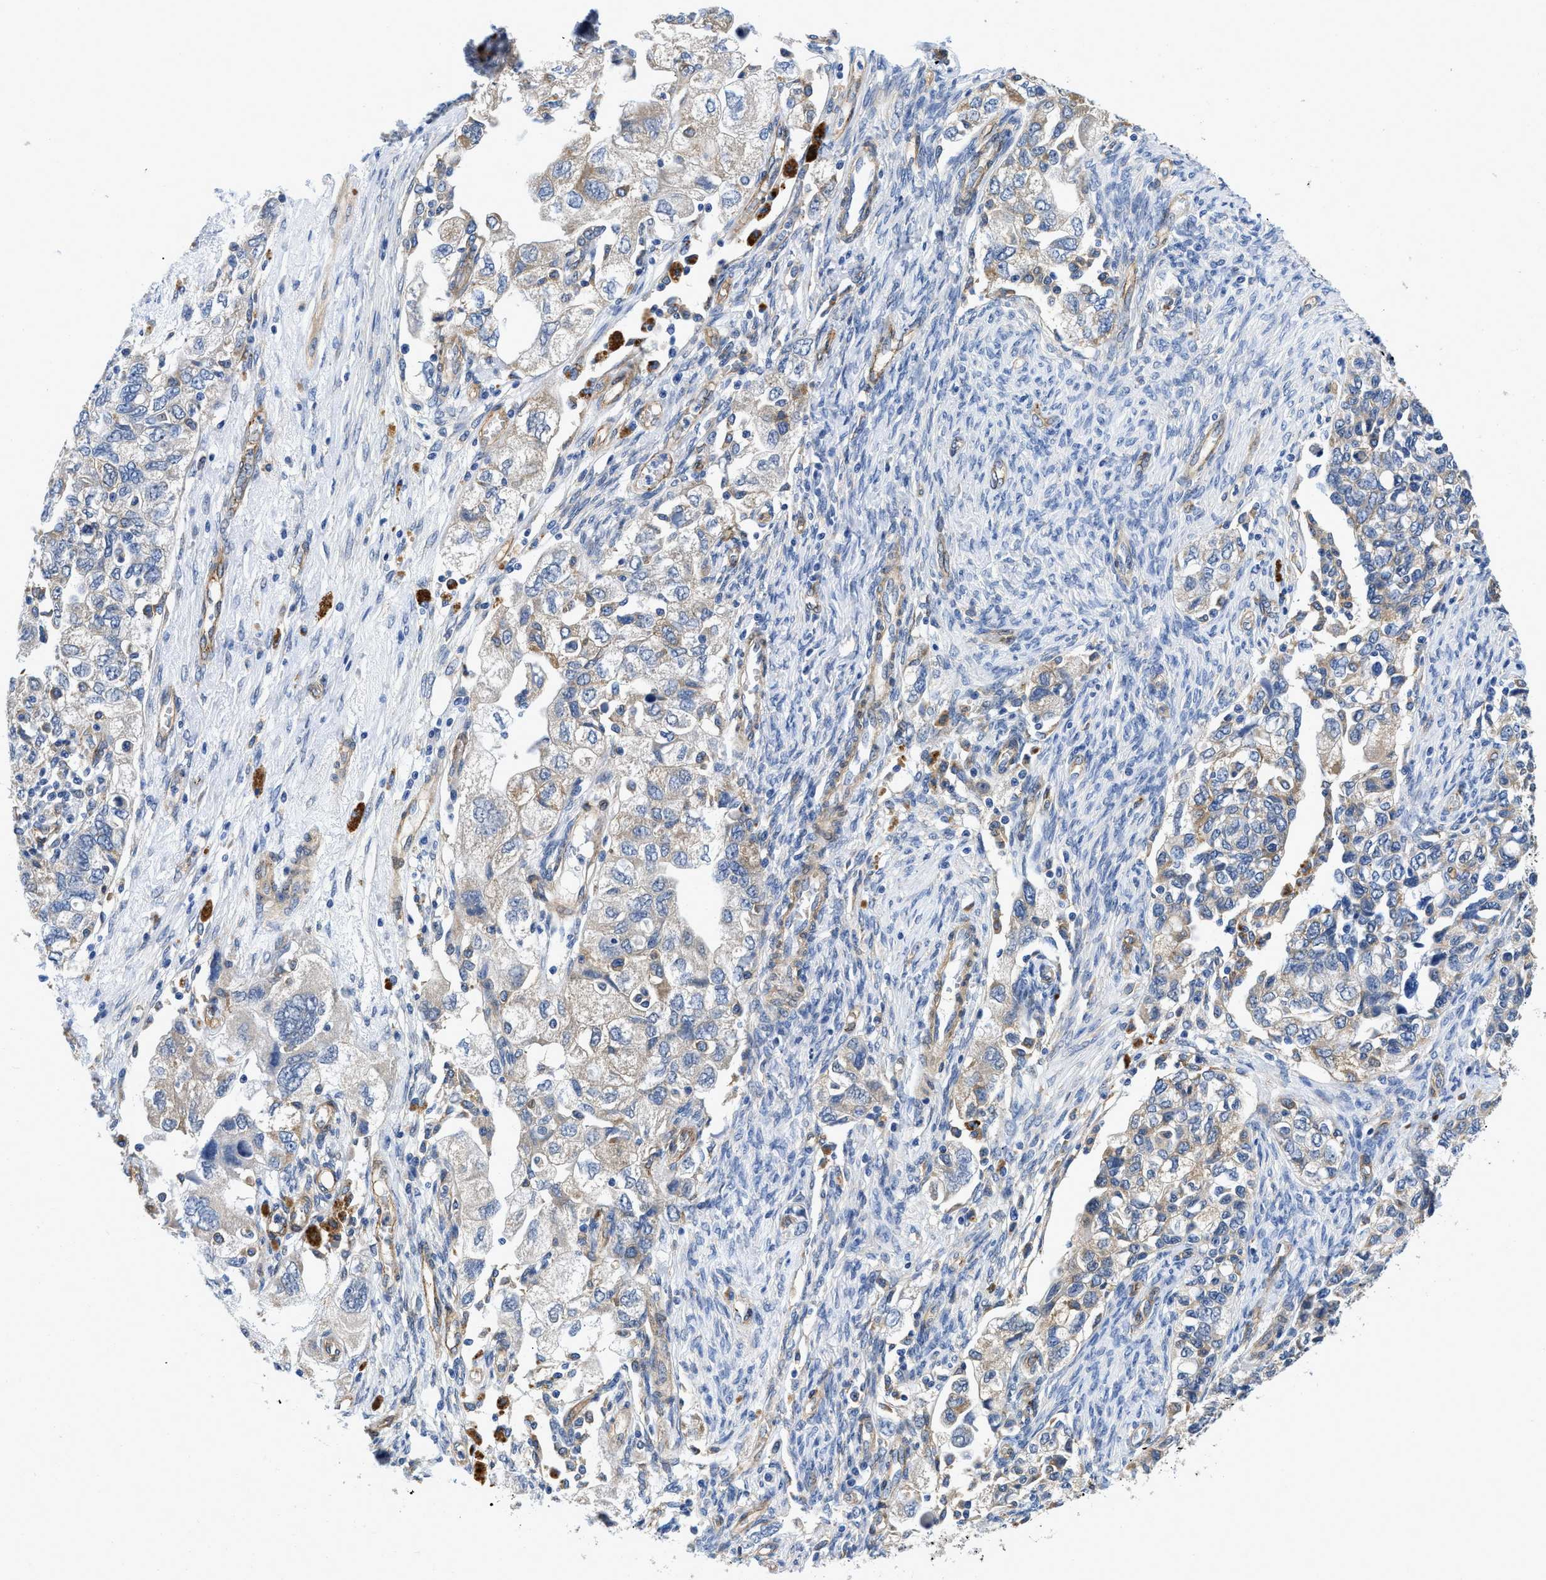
{"staining": {"intensity": "weak", "quantity": "25%-75%", "location": "cytoplasmic/membranous"}, "tissue": "ovarian cancer", "cell_type": "Tumor cells", "image_type": "cancer", "snomed": [{"axis": "morphology", "description": "Carcinoma, NOS"}, {"axis": "morphology", "description": "Cystadenocarcinoma, serous, NOS"}, {"axis": "topography", "description": "Ovary"}], "caption": "Immunohistochemical staining of ovarian carcinoma shows low levels of weak cytoplasmic/membranous protein expression in approximately 25%-75% of tumor cells. (DAB IHC with brightfield microscopy, high magnification).", "gene": "RAPH1", "patient": {"sex": "female", "age": 69}}